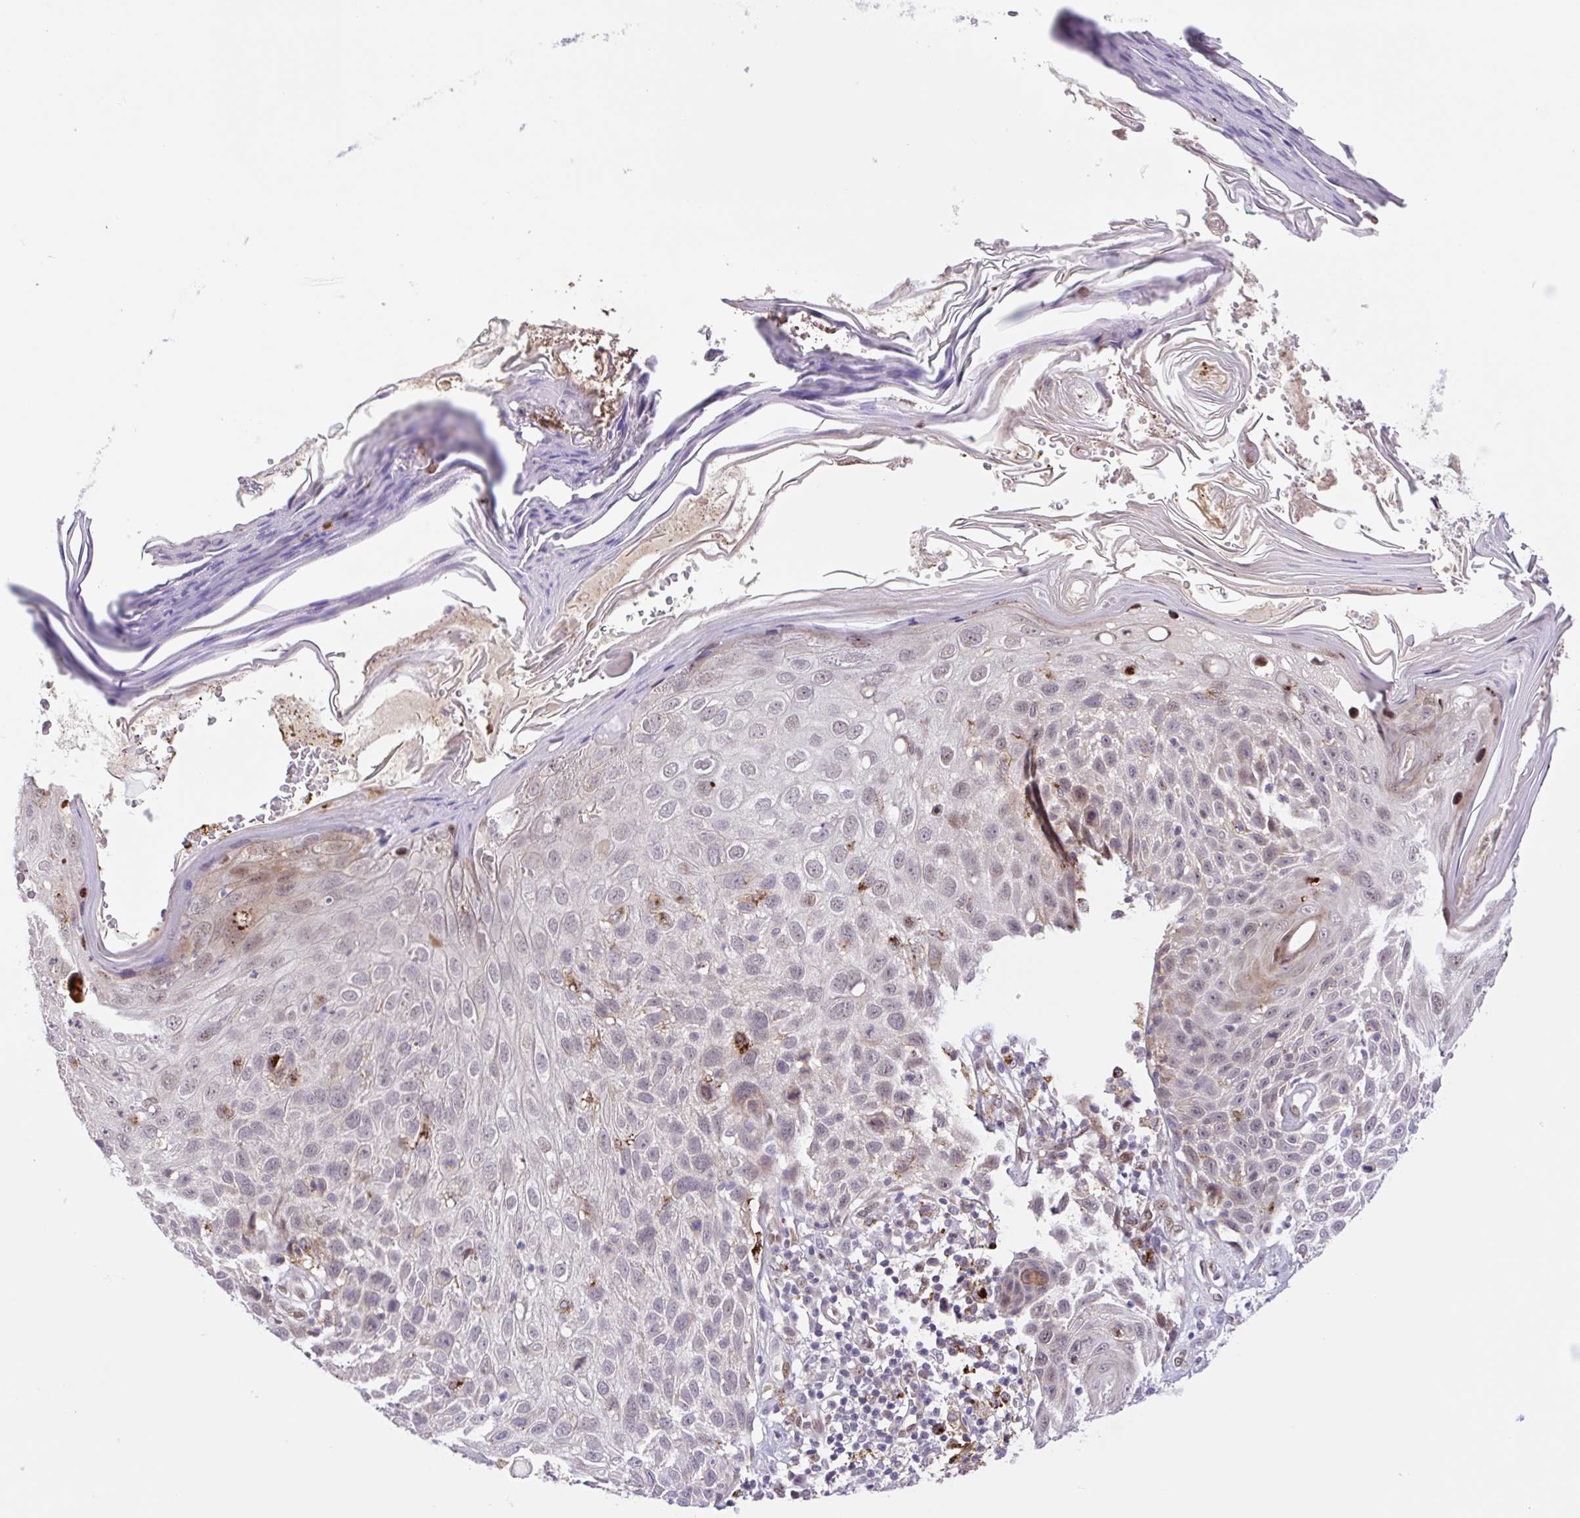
{"staining": {"intensity": "weak", "quantity": "<25%", "location": "nuclear"}, "tissue": "skin cancer", "cell_type": "Tumor cells", "image_type": "cancer", "snomed": [{"axis": "morphology", "description": "Squamous cell carcinoma, NOS"}, {"axis": "topography", "description": "Skin"}], "caption": "The immunohistochemistry photomicrograph has no significant positivity in tumor cells of skin cancer tissue. (Brightfield microscopy of DAB (3,3'-diaminobenzidine) IHC at high magnification).", "gene": "ERG", "patient": {"sex": "female", "age": 87}}